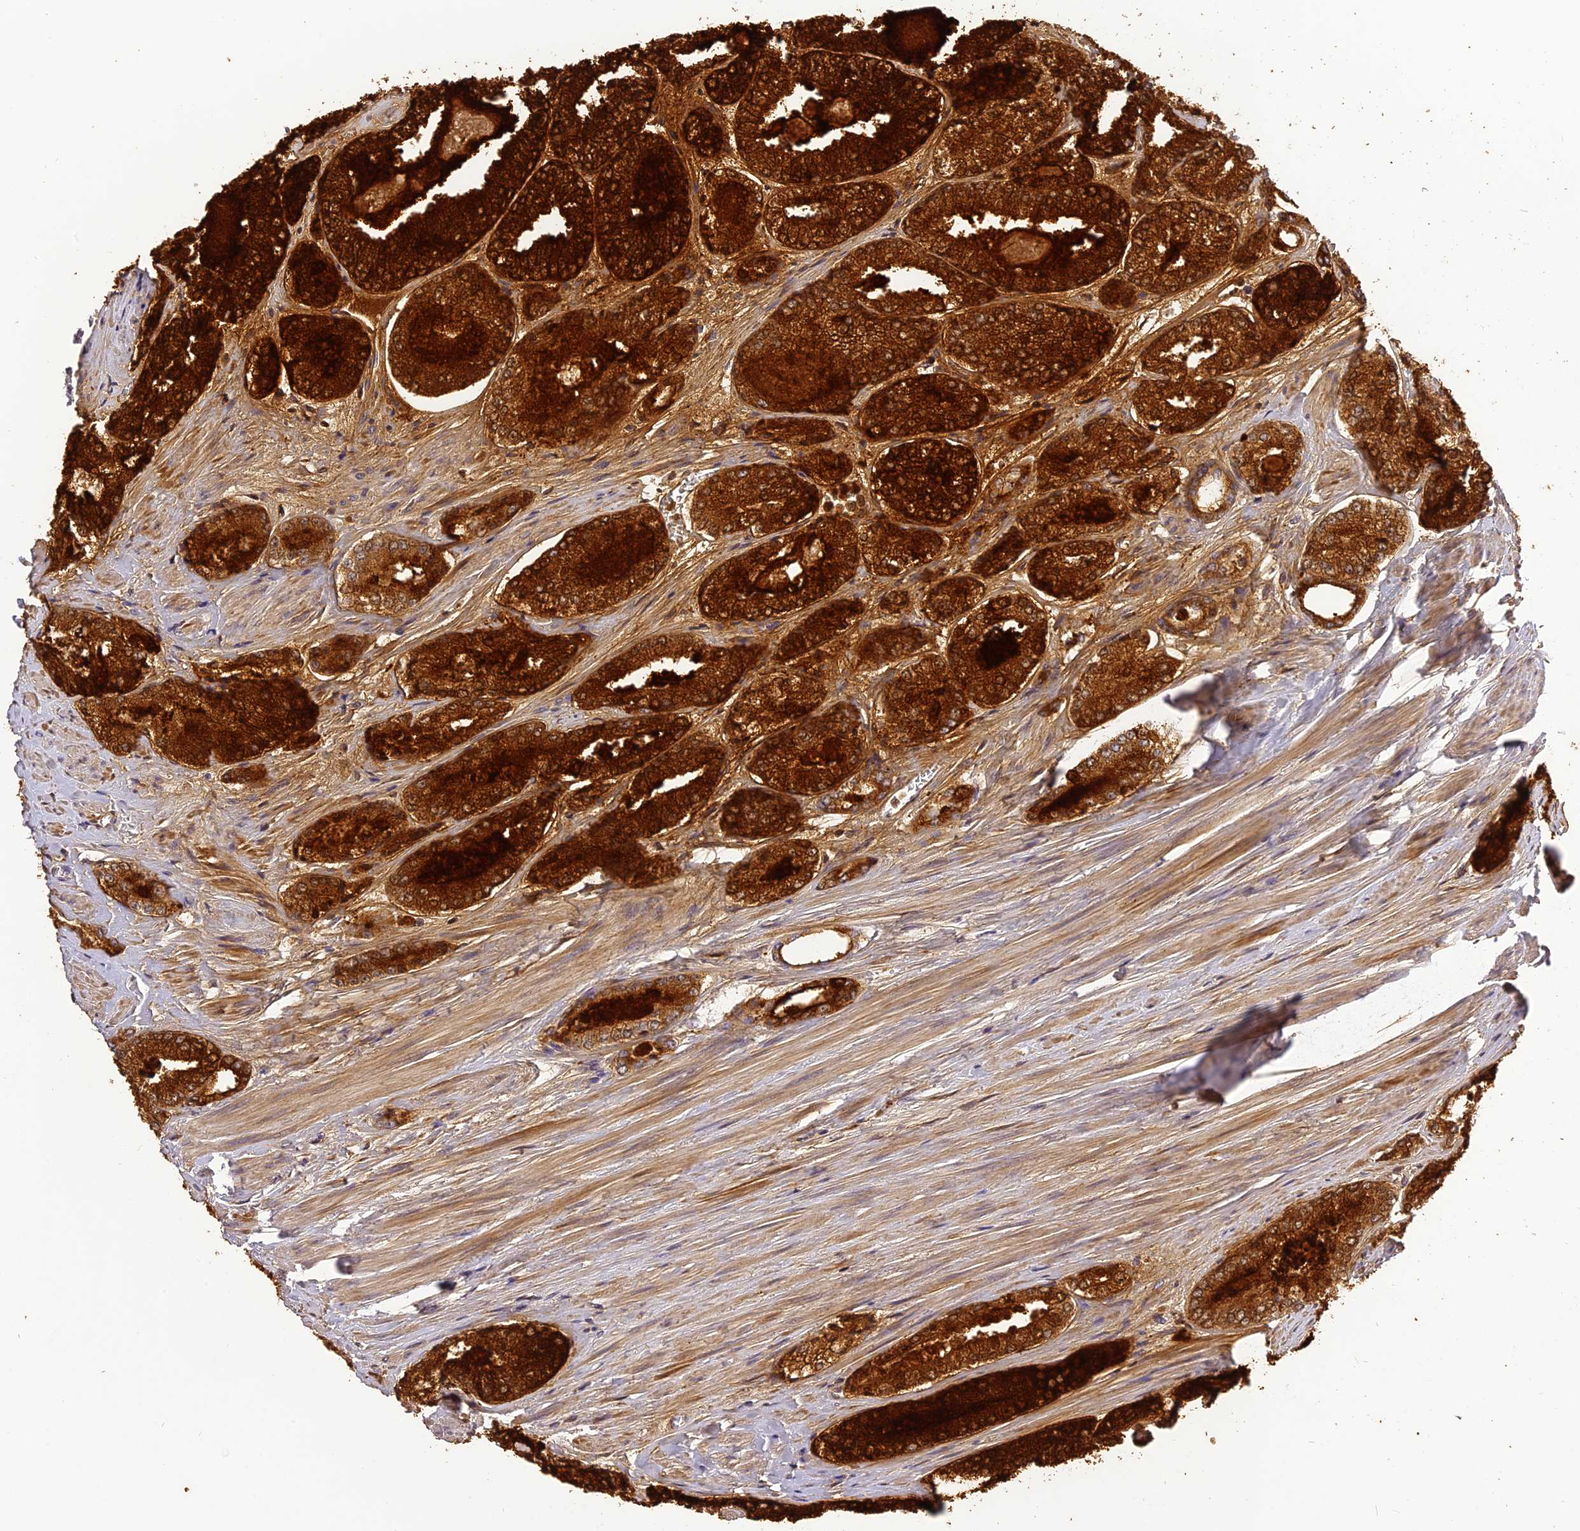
{"staining": {"intensity": "strong", "quantity": ">75%", "location": "cytoplasmic/membranous"}, "tissue": "prostate cancer", "cell_type": "Tumor cells", "image_type": "cancer", "snomed": [{"axis": "morphology", "description": "Adenocarcinoma, Low grade"}, {"axis": "topography", "description": "Prostate"}], "caption": "Protein staining reveals strong cytoplasmic/membranous staining in about >75% of tumor cells in prostate low-grade adenocarcinoma.", "gene": "FNIP2", "patient": {"sex": "male", "age": 68}}